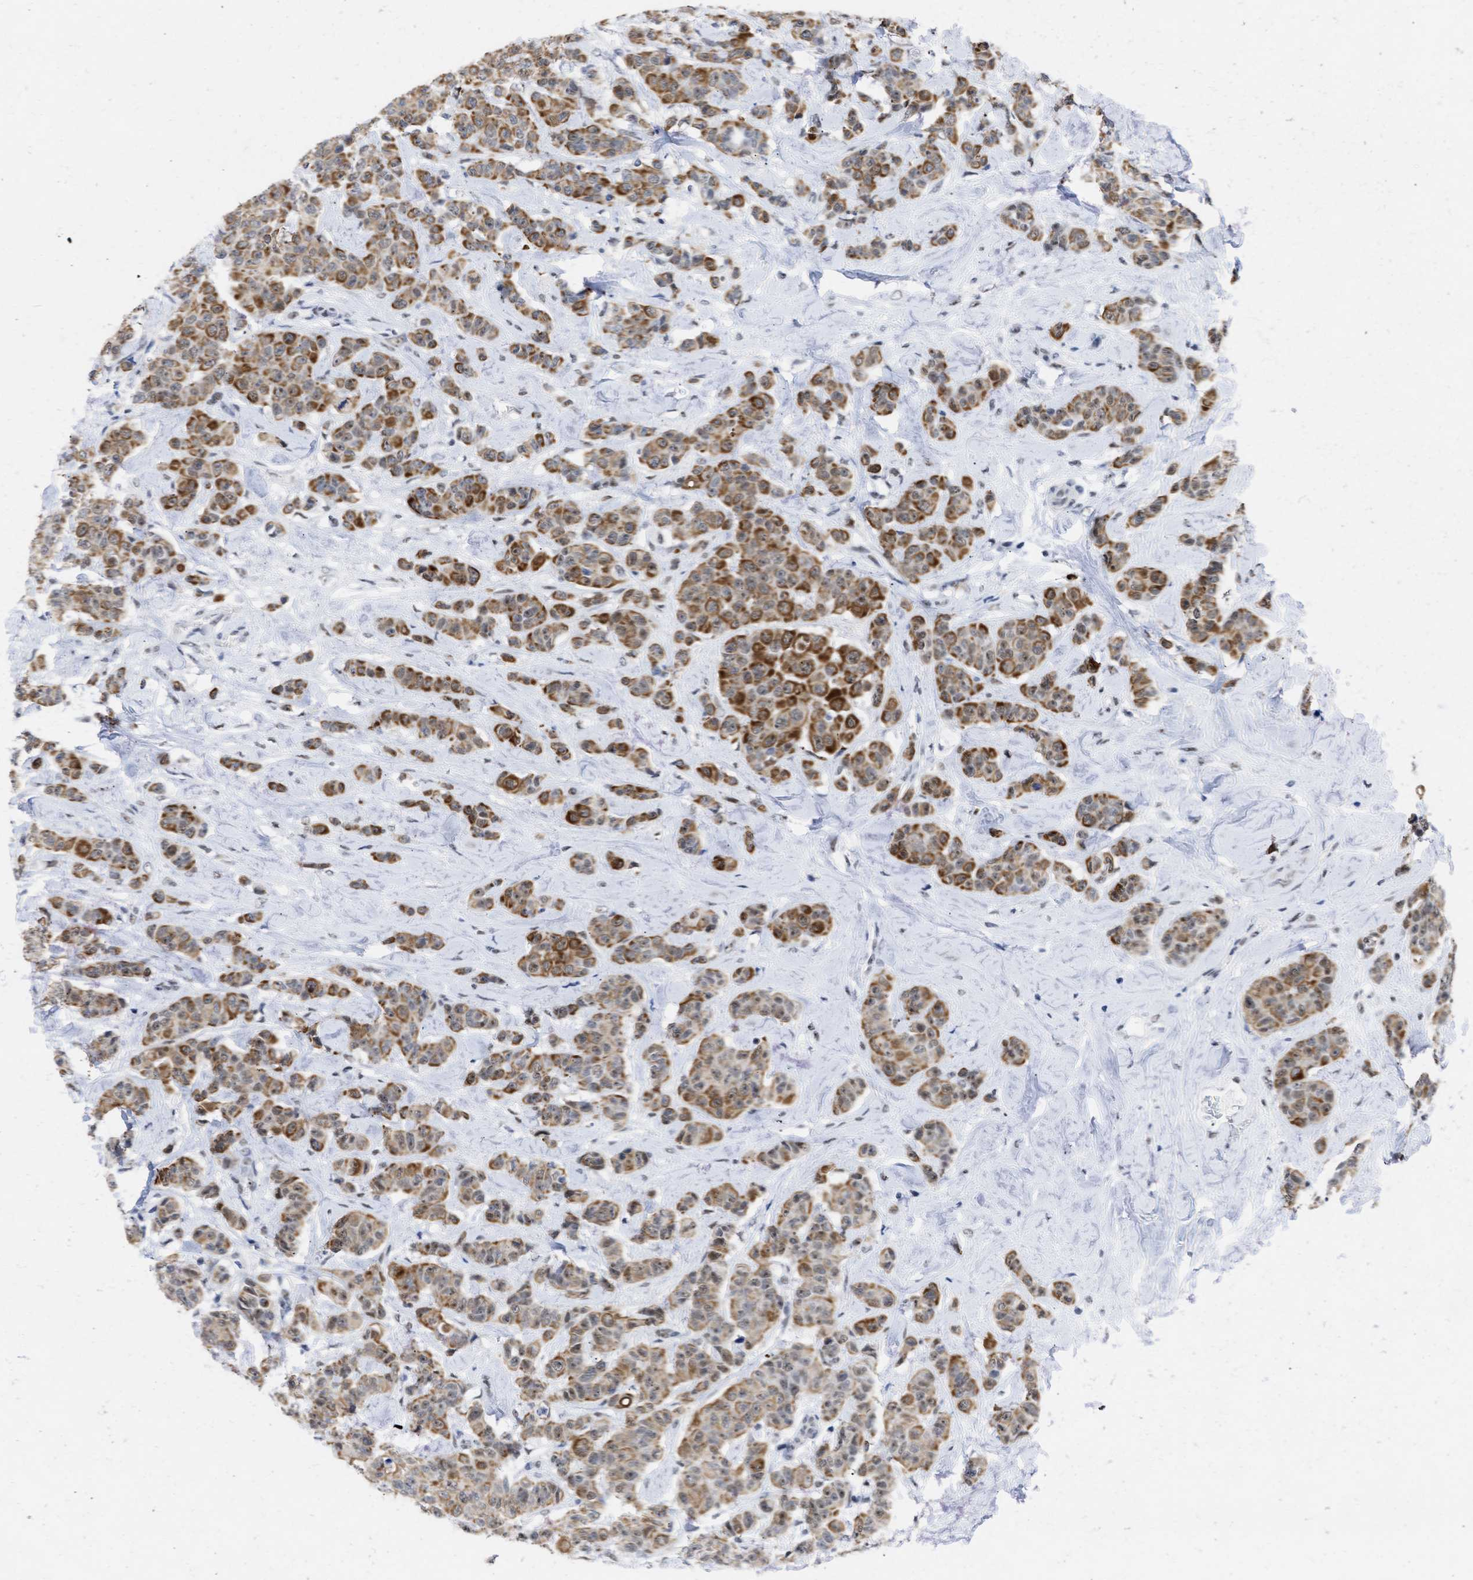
{"staining": {"intensity": "moderate", "quantity": ">75%", "location": "cytoplasmic/membranous,nuclear"}, "tissue": "breast cancer", "cell_type": "Tumor cells", "image_type": "cancer", "snomed": [{"axis": "morphology", "description": "Normal tissue, NOS"}, {"axis": "morphology", "description": "Duct carcinoma"}, {"axis": "topography", "description": "Breast"}], "caption": "A brown stain highlights moderate cytoplasmic/membranous and nuclear positivity of a protein in human breast cancer tumor cells.", "gene": "DDX41", "patient": {"sex": "female", "age": 40}}